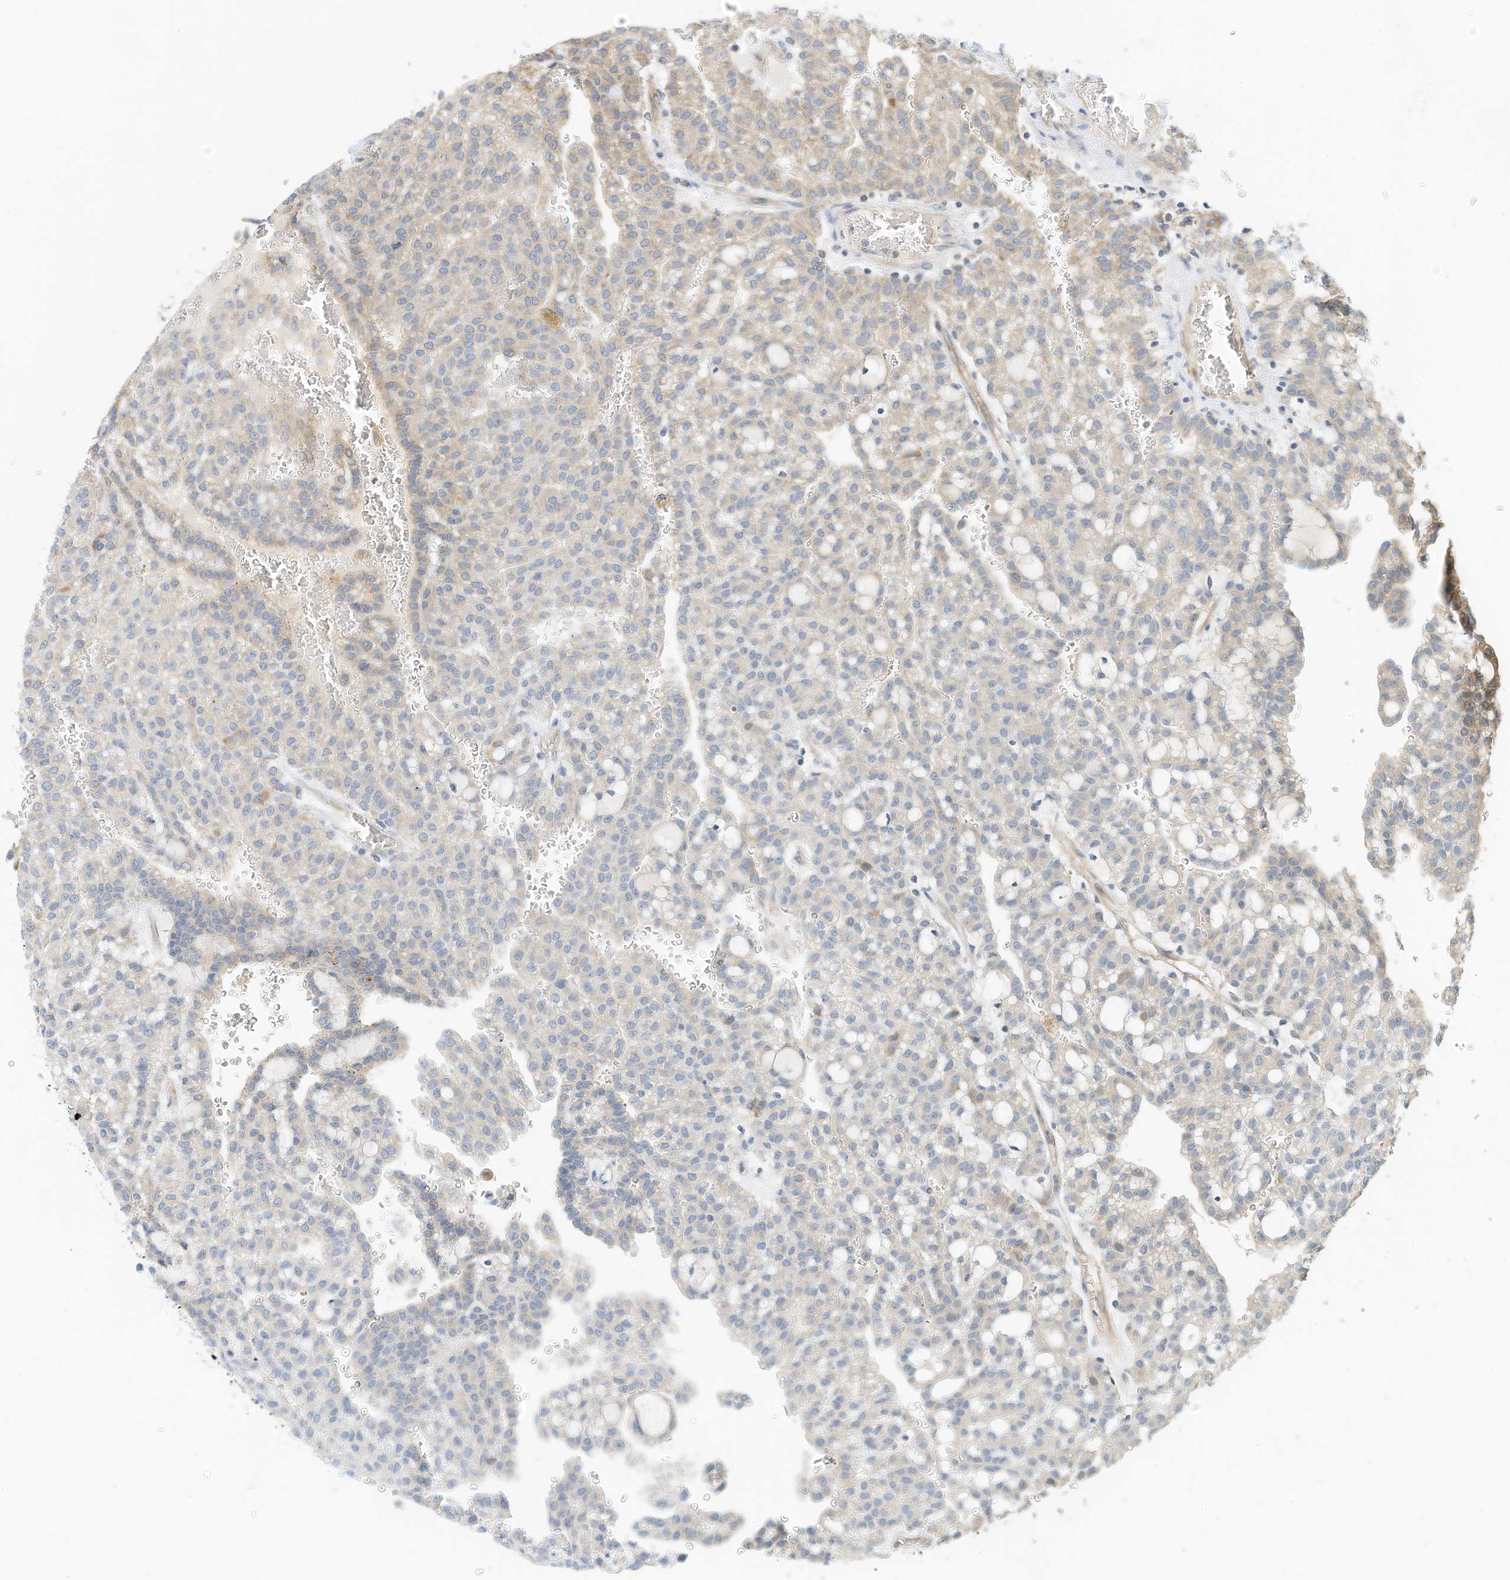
{"staining": {"intensity": "weak", "quantity": "<25%", "location": "cytoplasmic/membranous"}, "tissue": "renal cancer", "cell_type": "Tumor cells", "image_type": "cancer", "snomed": [{"axis": "morphology", "description": "Adenocarcinoma, NOS"}, {"axis": "topography", "description": "Kidney"}], "caption": "A micrograph of renal cancer (adenocarcinoma) stained for a protein shows no brown staining in tumor cells.", "gene": "METTL6", "patient": {"sex": "male", "age": 63}}